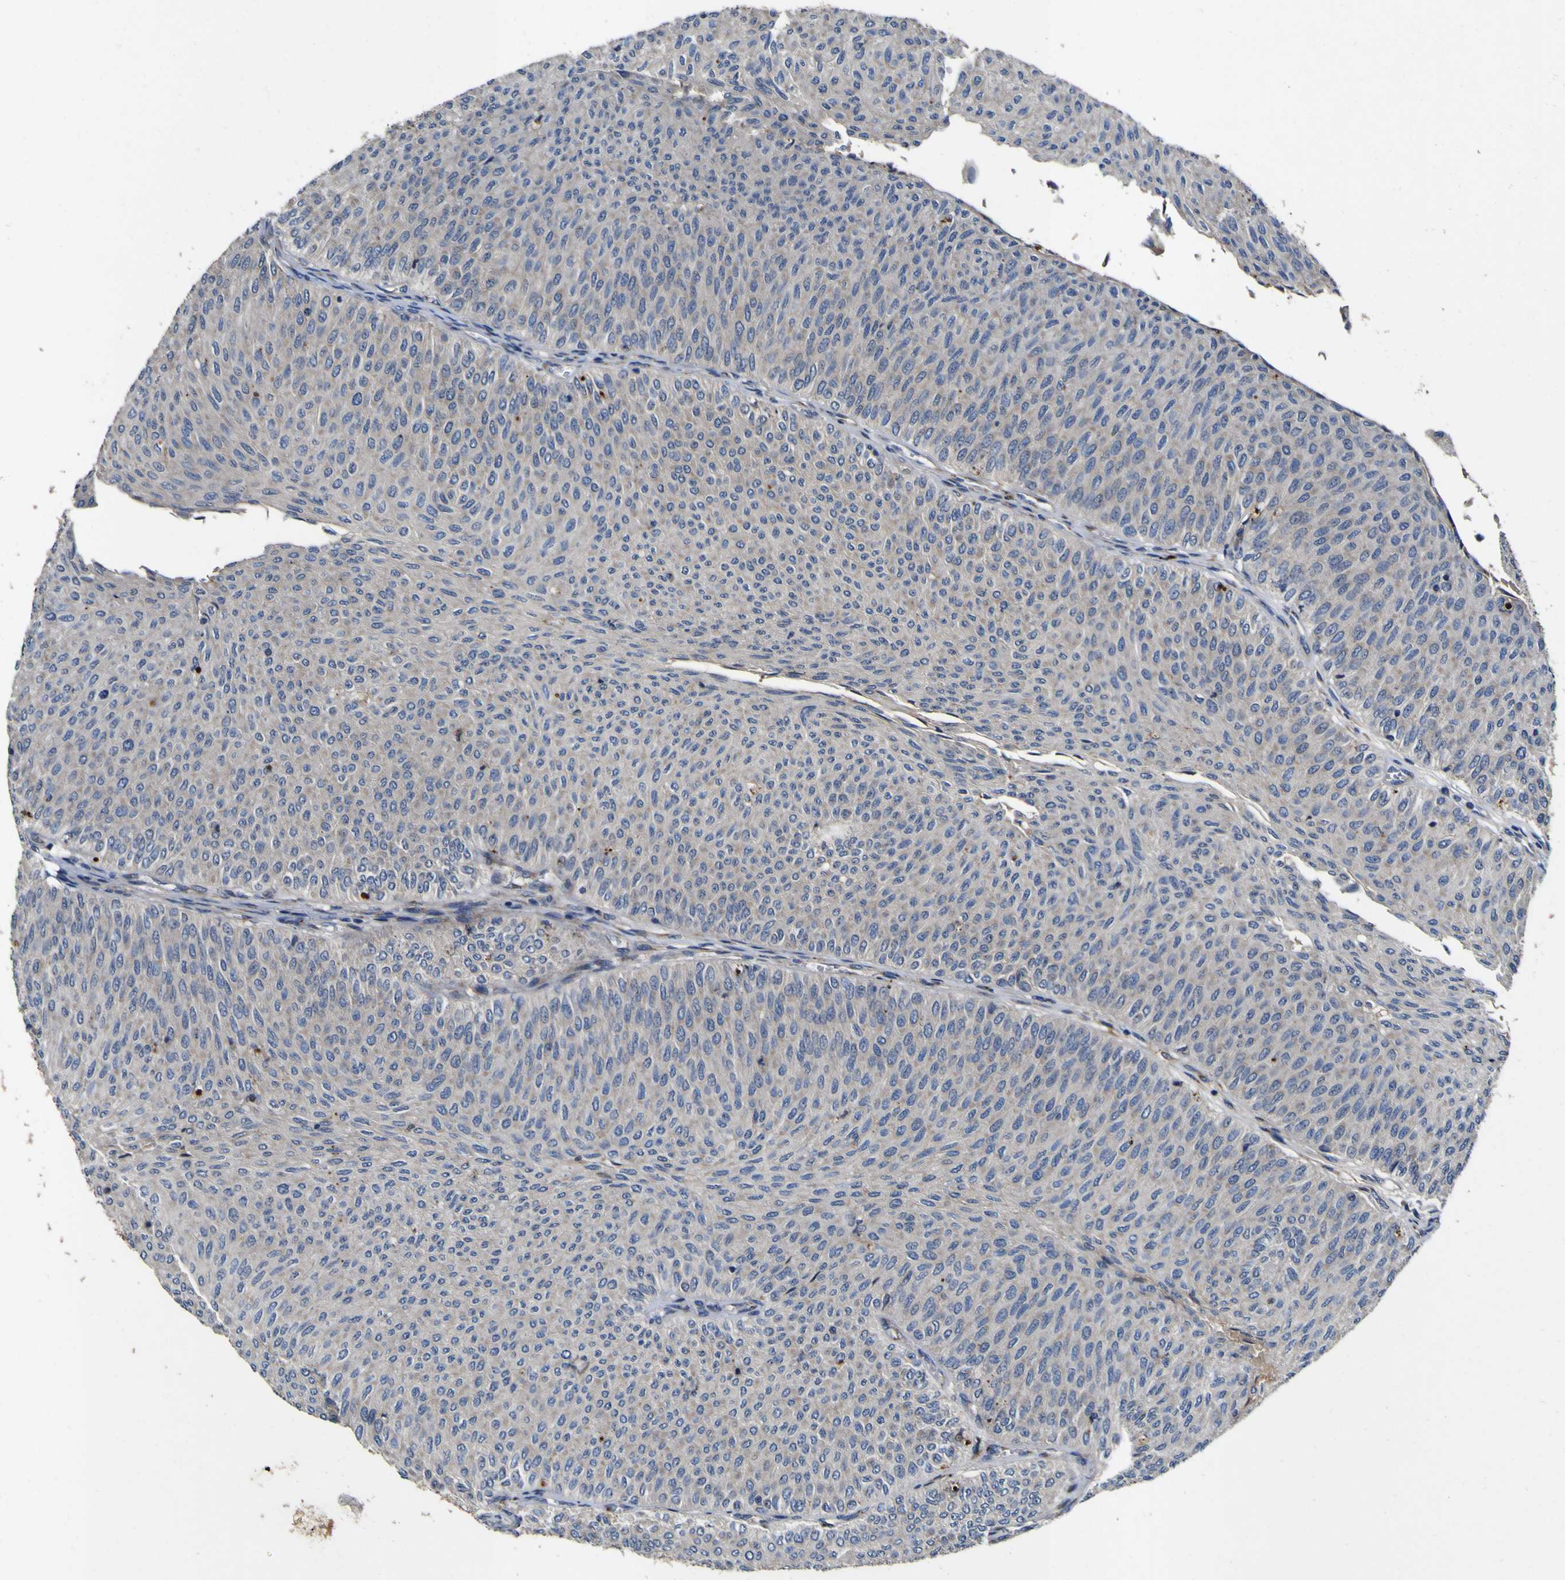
{"staining": {"intensity": "weak", "quantity": ">75%", "location": "cytoplasmic/membranous"}, "tissue": "urothelial cancer", "cell_type": "Tumor cells", "image_type": "cancer", "snomed": [{"axis": "morphology", "description": "Urothelial carcinoma, Low grade"}, {"axis": "topography", "description": "Urinary bladder"}], "caption": "Tumor cells display weak cytoplasmic/membranous expression in about >75% of cells in low-grade urothelial carcinoma.", "gene": "COA1", "patient": {"sex": "male", "age": 78}}